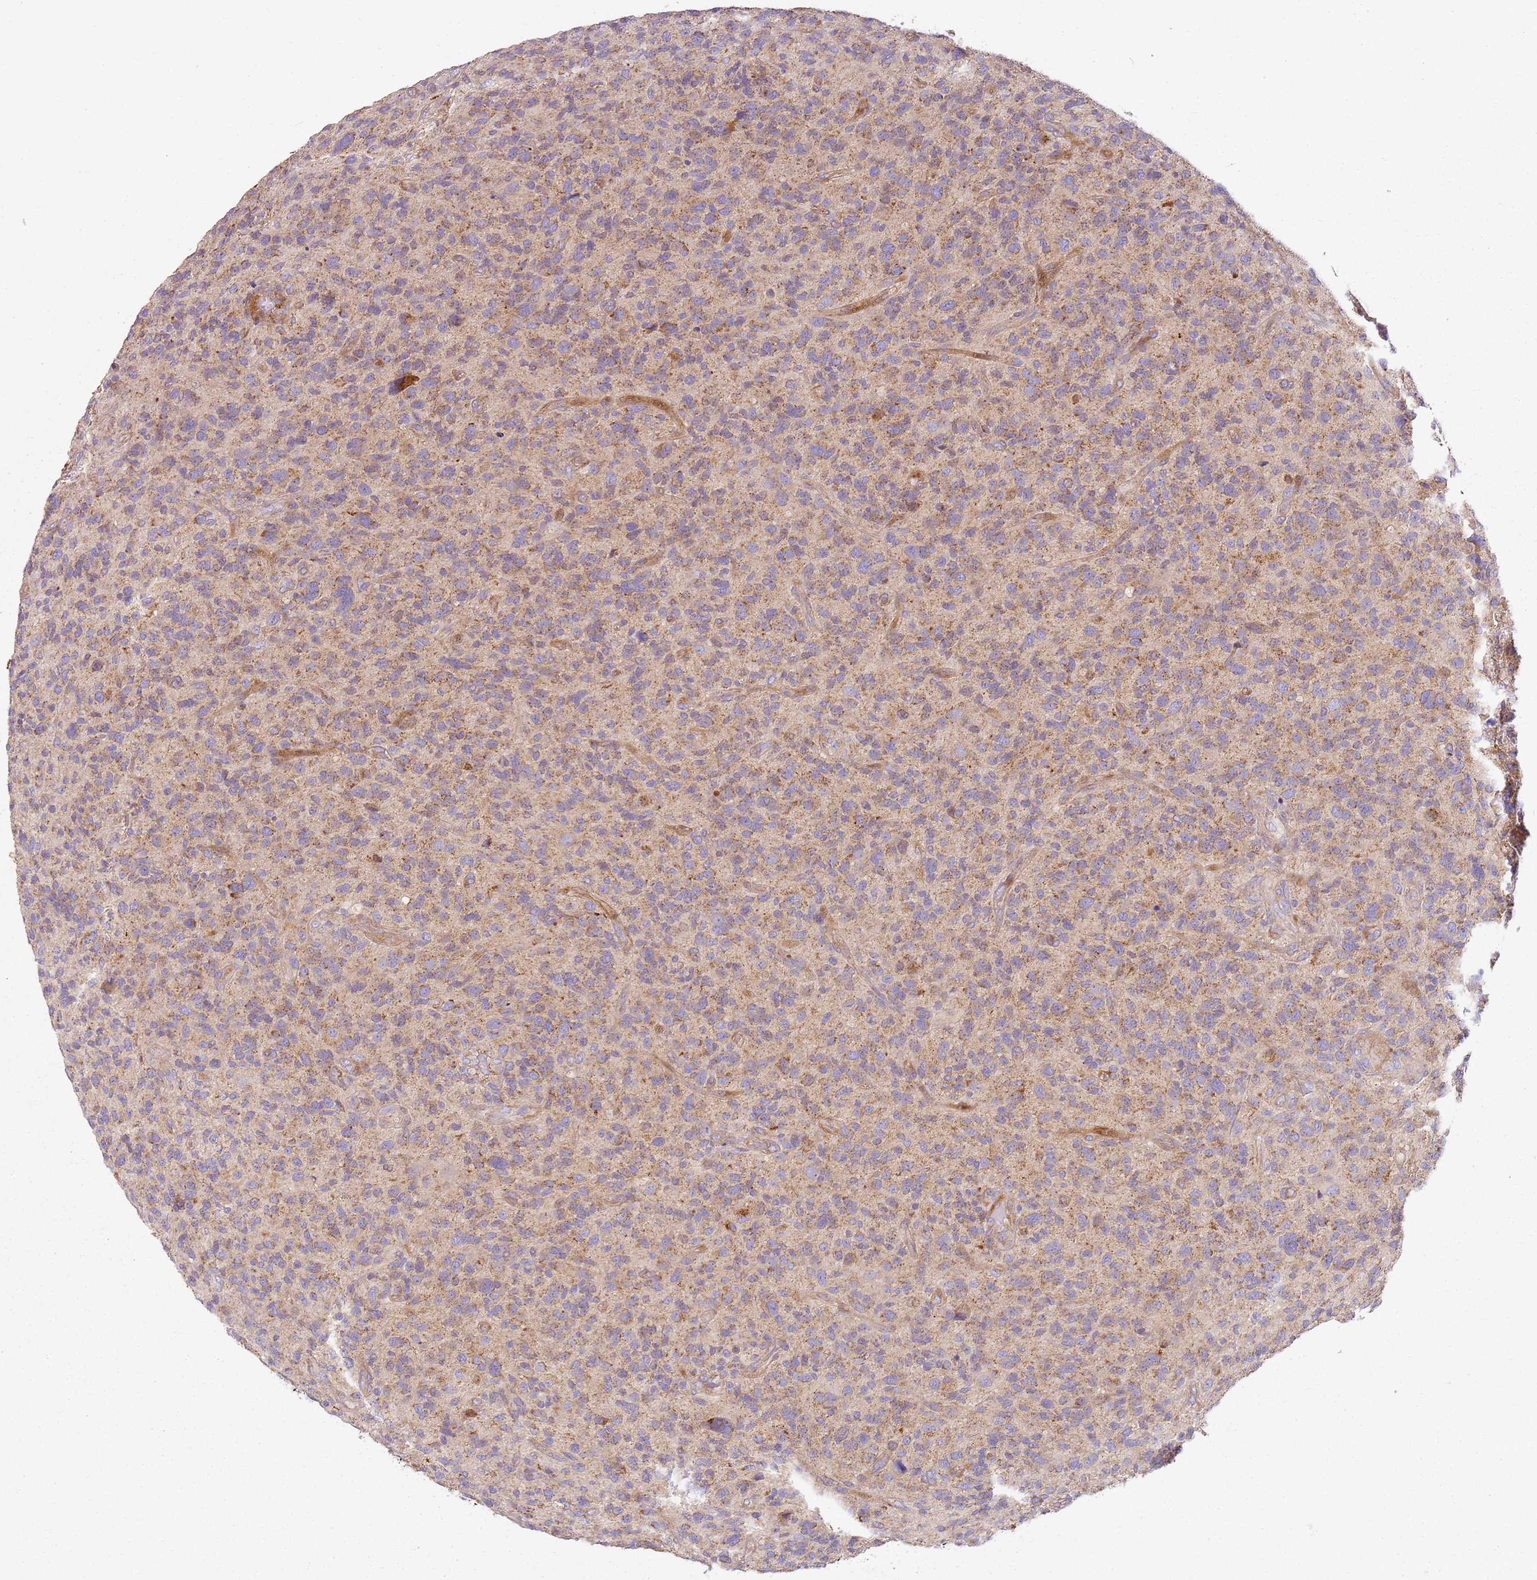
{"staining": {"intensity": "moderate", "quantity": "<25%", "location": "cytoplasmic/membranous"}, "tissue": "glioma", "cell_type": "Tumor cells", "image_type": "cancer", "snomed": [{"axis": "morphology", "description": "Glioma, malignant, High grade"}, {"axis": "topography", "description": "Brain"}], "caption": "A histopathology image of glioma stained for a protein reveals moderate cytoplasmic/membranous brown staining in tumor cells. The staining was performed using DAB, with brown indicating positive protein expression. Nuclei are stained blue with hematoxylin.", "gene": "TMEM200C", "patient": {"sex": "male", "age": 47}}